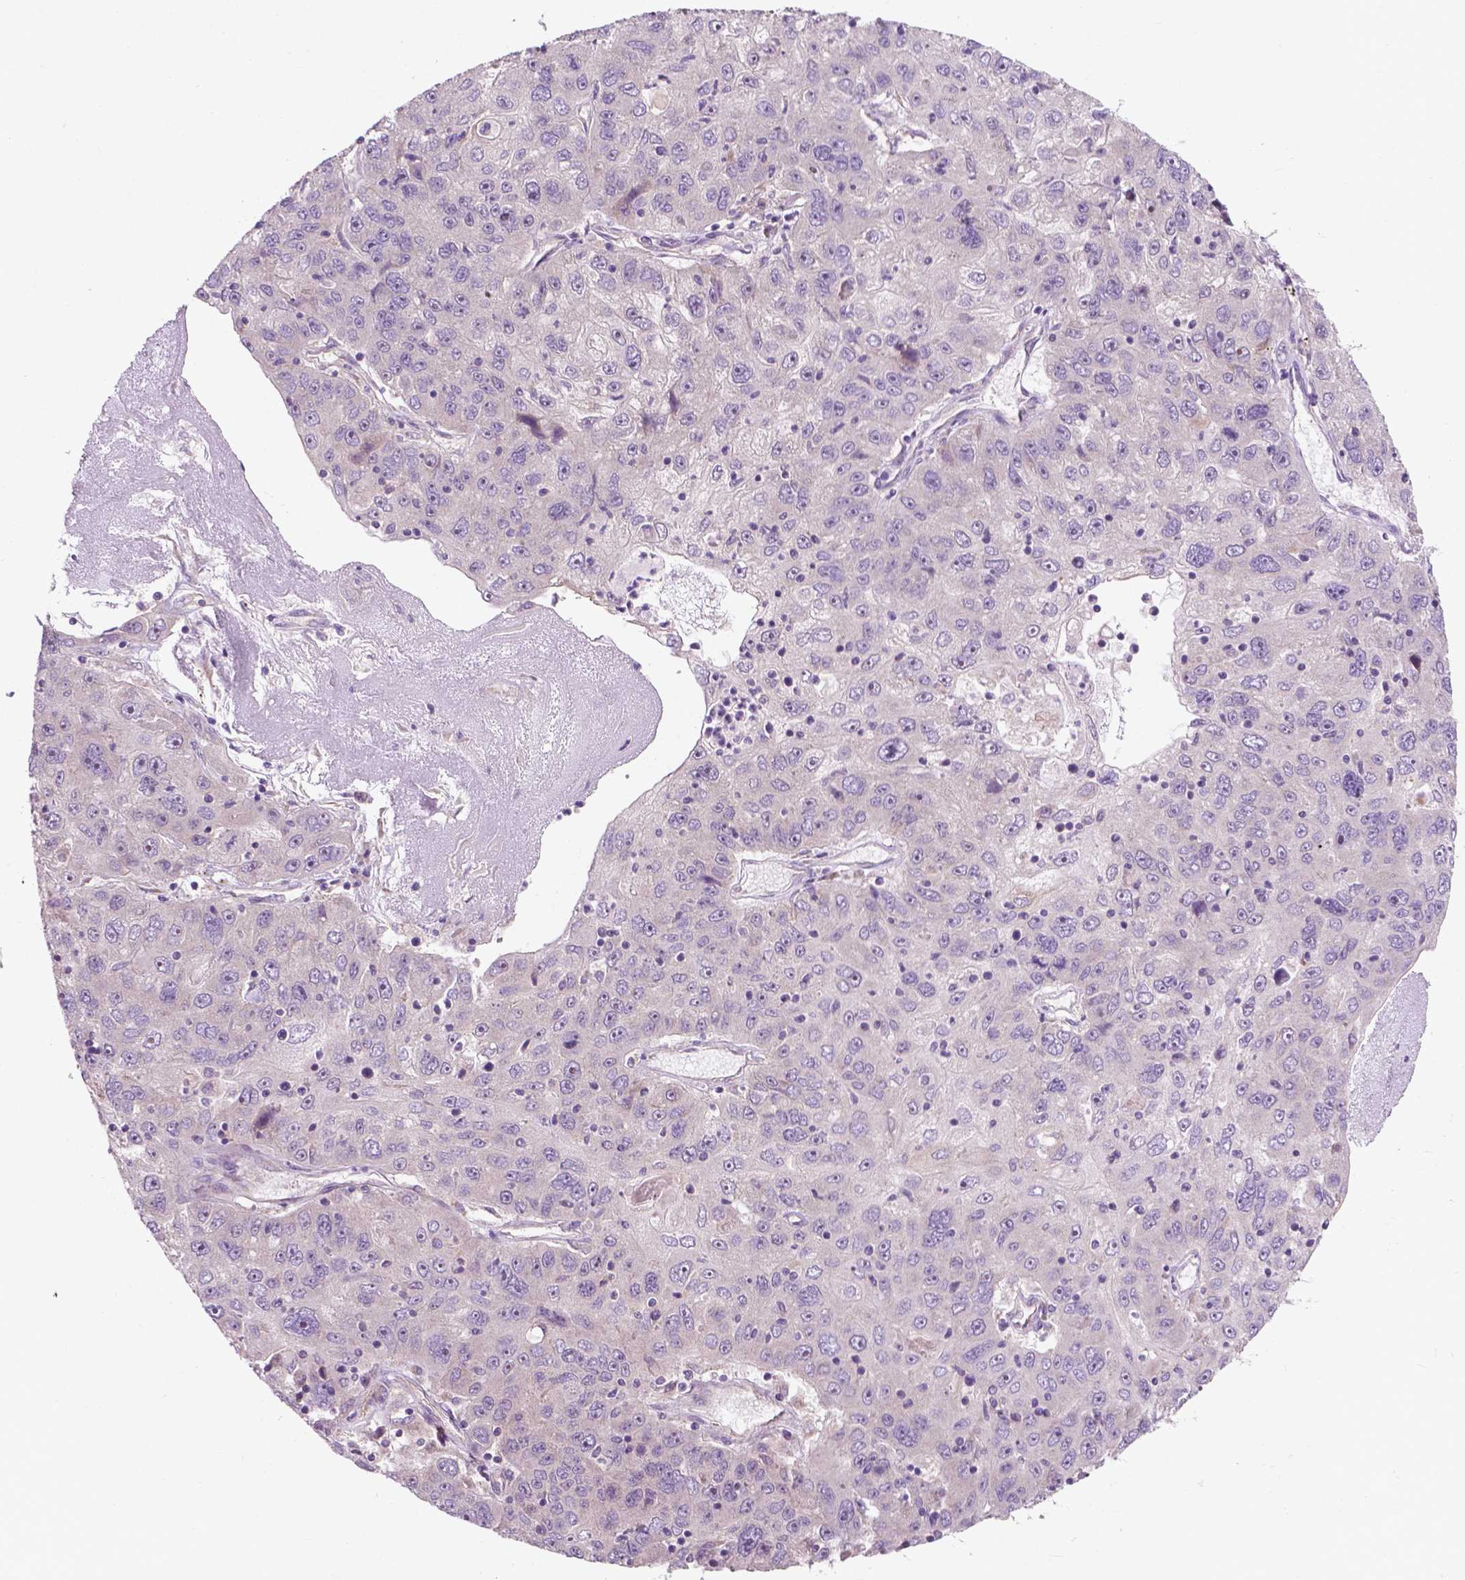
{"staining": {"intensity": "negative", "quantity": "none", "location": "none"}, "tissue": "stomach cancer", "cell_type": "Tumor cells", "image_type": "cancer", "snomed": [{"axis": "morphology", "description": "Adenocarcinoma, NOS"}, {"axis": "topography", "description": "Stomach"}], "caption": "Immunohistochemical staining of human stomach cancer (adenocarcinoma) demonstrates no significant positivity in tumor cells. (DAB (3,3'-diaminobenzidine) immunohistochemistry with hematoxylin counter stain).", "gene": "MZT1", "patient": {"sex": "male", "age": 56}}